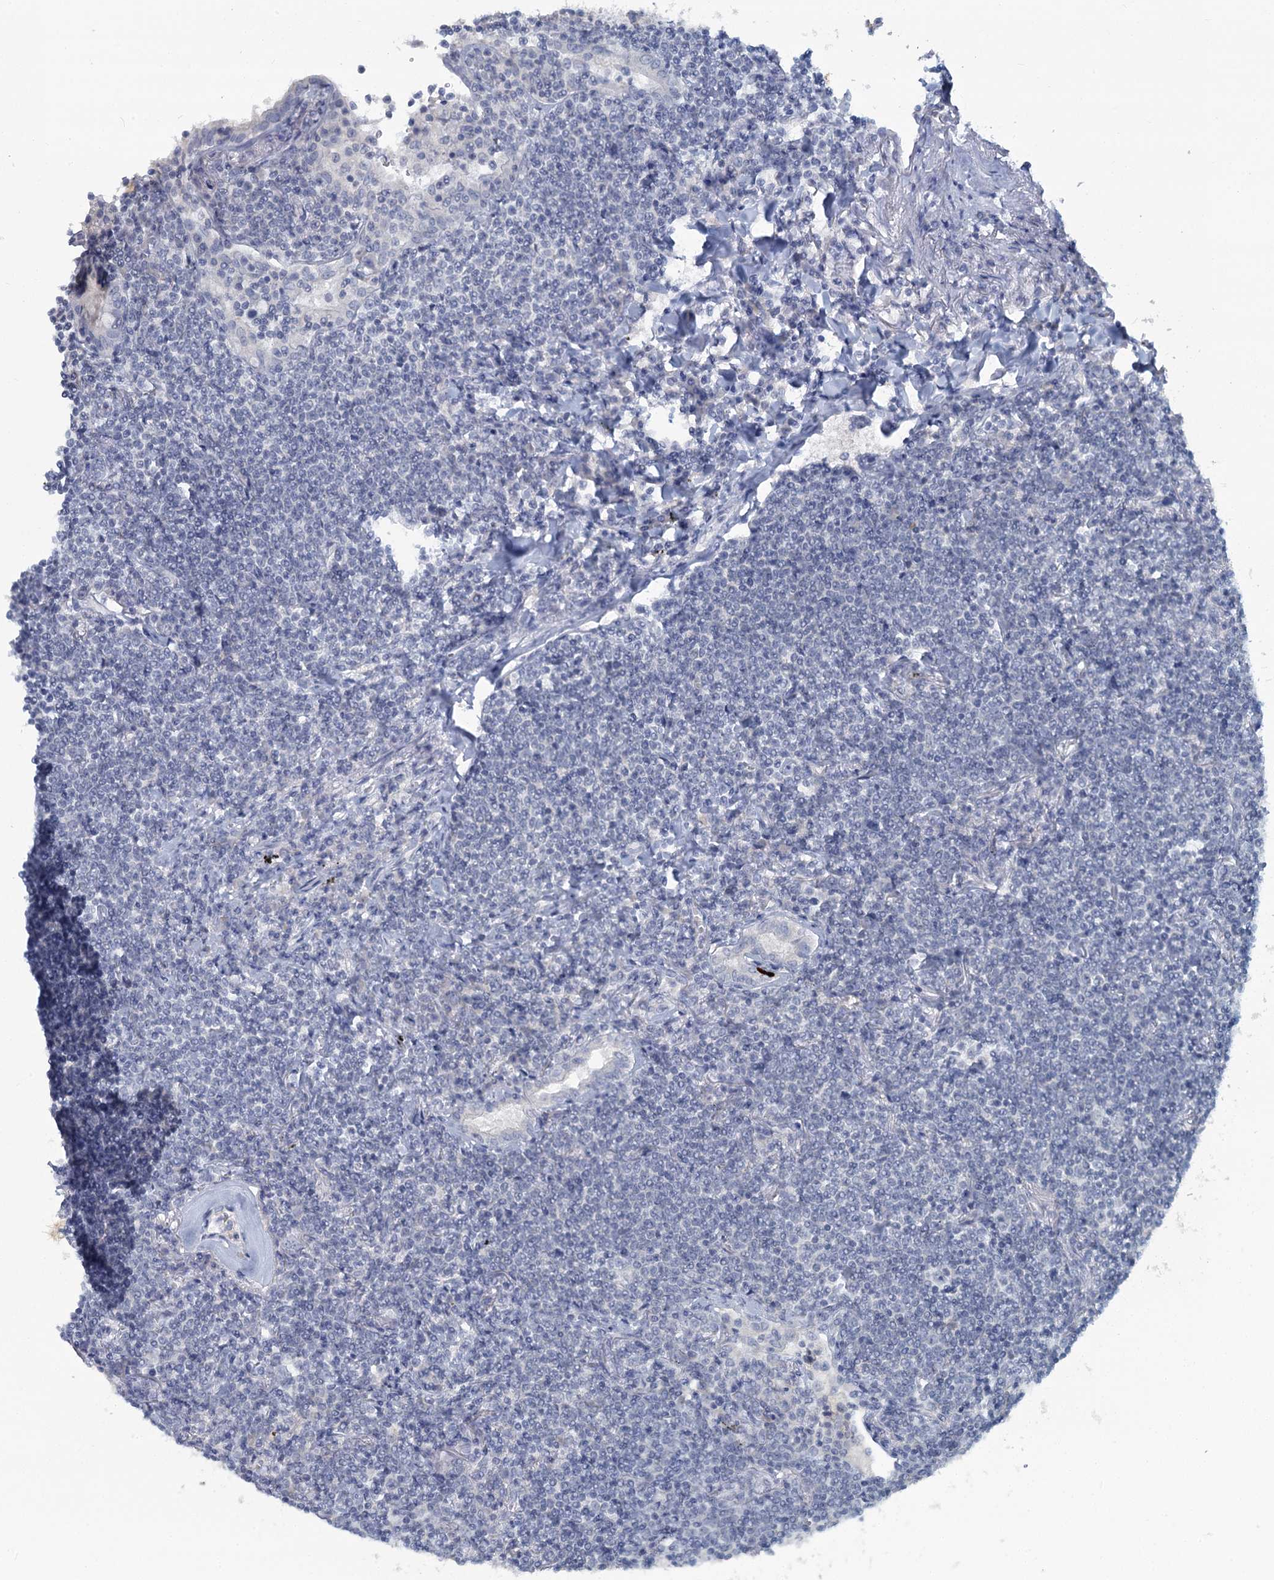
{"staining": {"intensity": "negative", "quantity": "none", "location": "none"}, "tissue": "lymphoma", "cell_type": "Tumor cells", "image_type": "cancer", "snomed": [{"axis": "morphology", "description": "Malignant lymphoma, non-Hodgkin's type, Low grade"}, {"axis": "topography", "description": "Lung"}], "caption": "Malignant lymphoma, non-Hodgkin's type (low-grade) was stained to show a protein in brown. There is no significant staining in tumor cells.", "gene": "CHGA", "patient": {"sex": "female", "age": 71}}